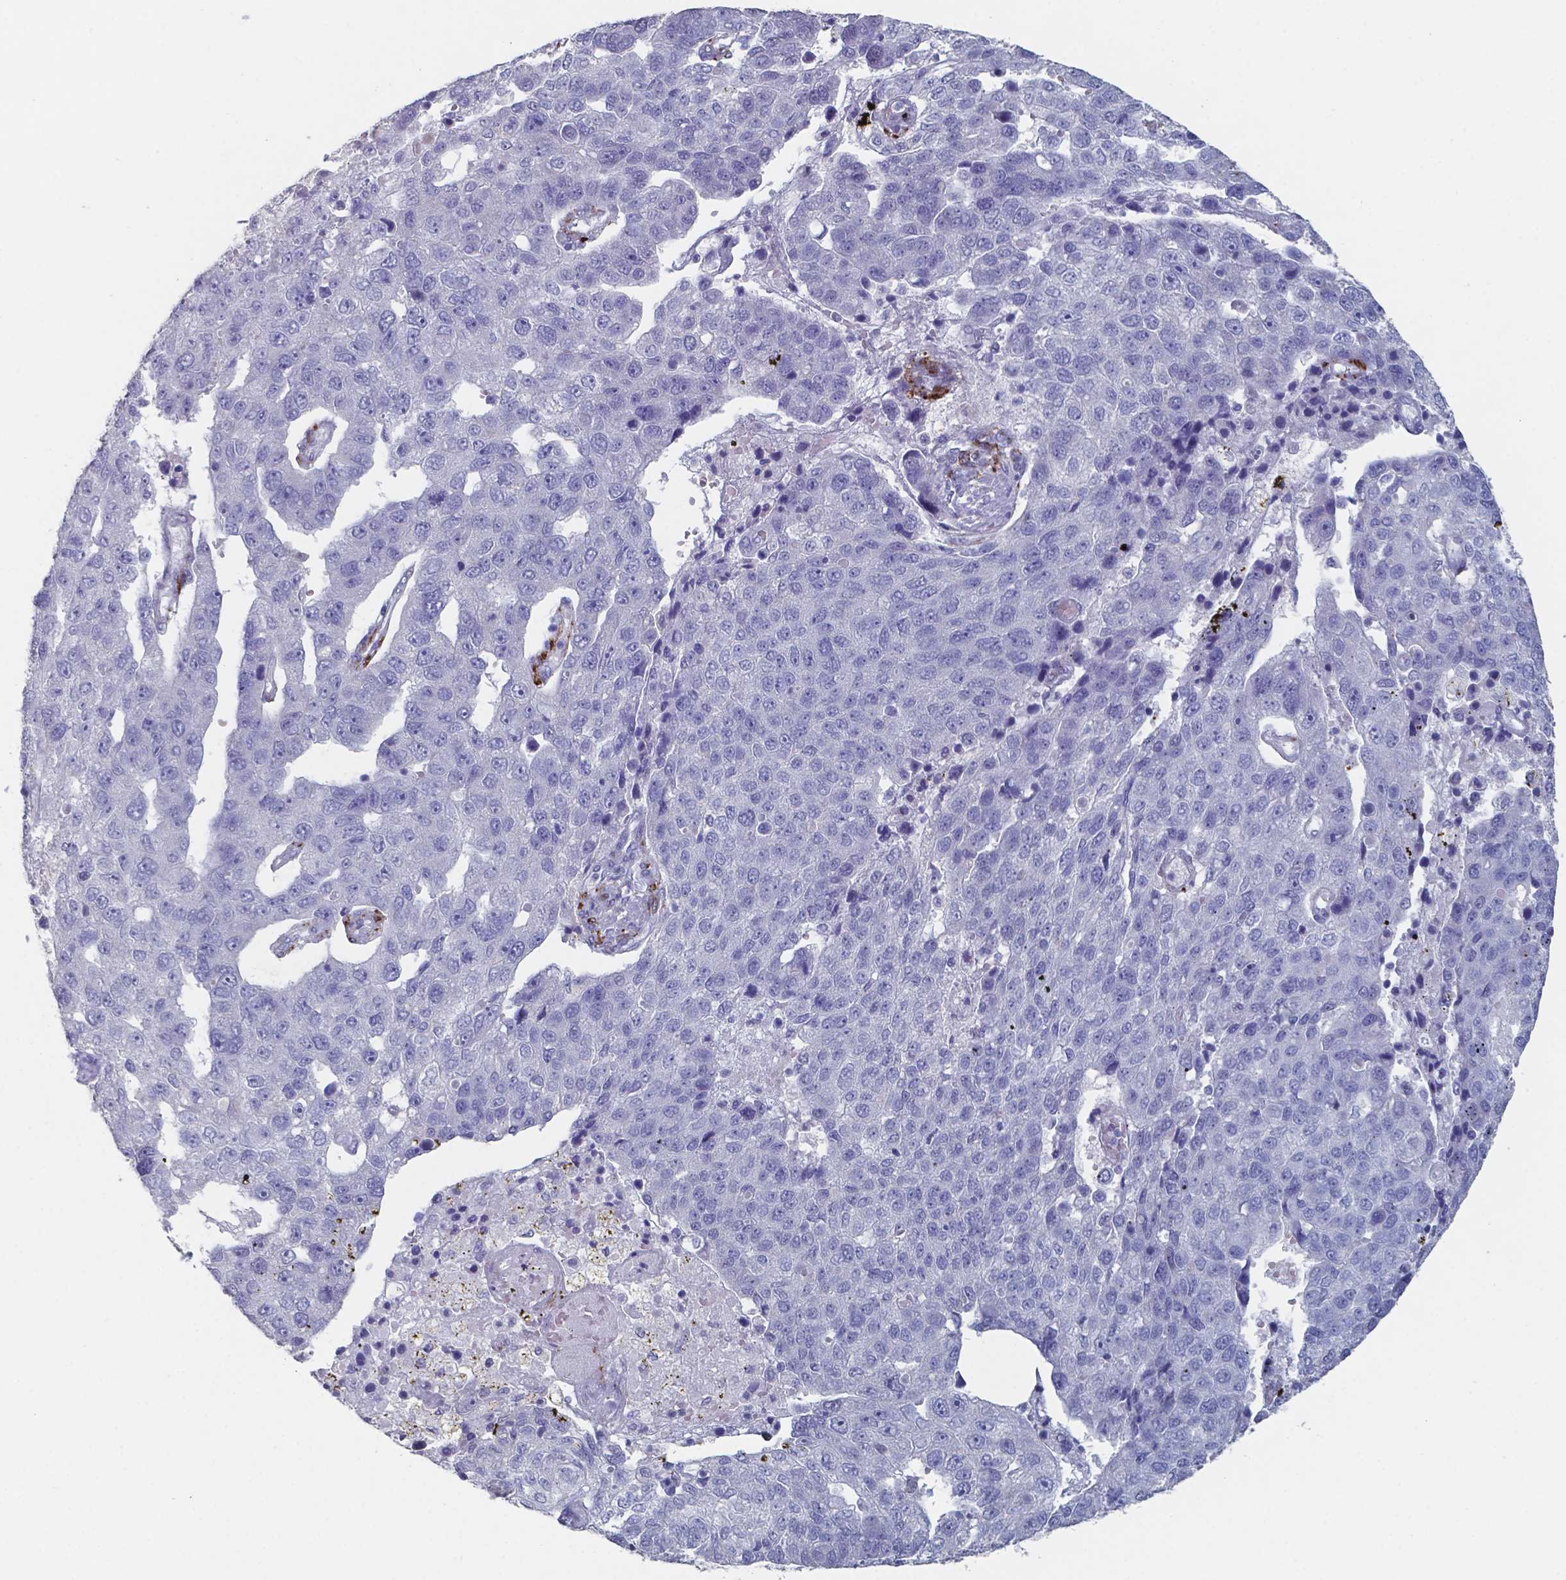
{"staining": {"intensity": "negative", "quantity": "none", "location": "none"}, "tissue": "pancreatic cancer", "cell_type": "Tumor cells", "image_type": "cancer", "snomed": [{"axis": "morphology", "description": "Adenocarcinoma, NOS"}, {"axis": "topography", "description": "Pancreas"}], "caption": "Tumor cells show no significant protein positivity in pancreatic cancer.", "gene": "PLA2R1", "patient": {"sex": "female", "age": 61}}